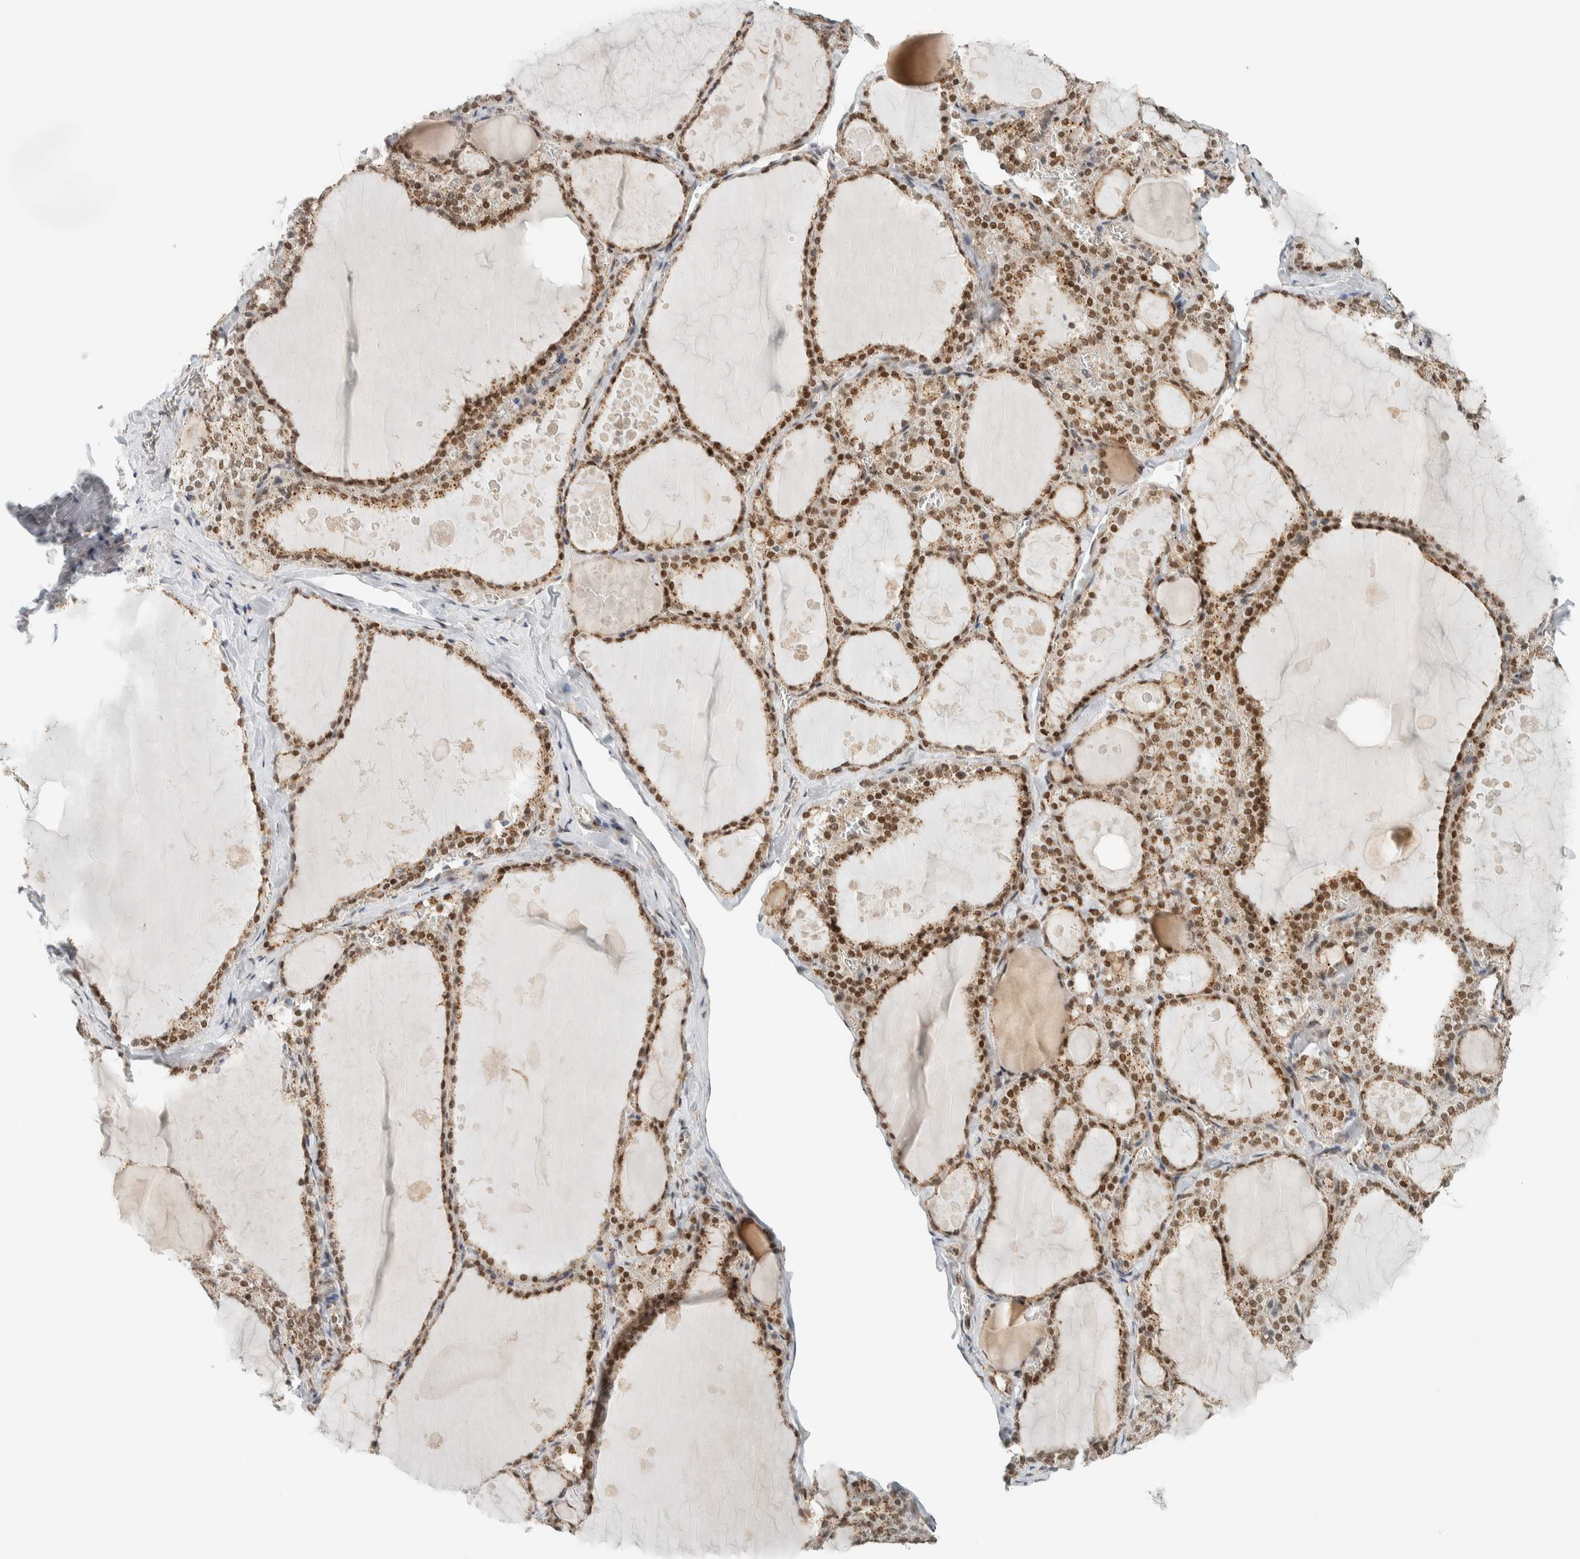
{"staining": {"intensity": "moderate", "quantity": ">75%", "location": "cytoplasmic/membranous,nuclear"}, "tissue": "thyroid gland", "cell_type": "Glandular cells", "image_type": "normal", "snomed": [{"axis": "morphology", "description": "Normal tissue, NOS"}, {"axis": "topography", "description": "Thyroid gland"}], "caption": "Glandular cells reveal medium levels of moderate cytoplasmic/membranous,nuclear expression in approximately >75% of cells in benign human thyroid gland. (DAB IHC with brightfield microscopy, high magnification).", "gene": "TFE3", "patient": {"sex": "male", "age": 56}}